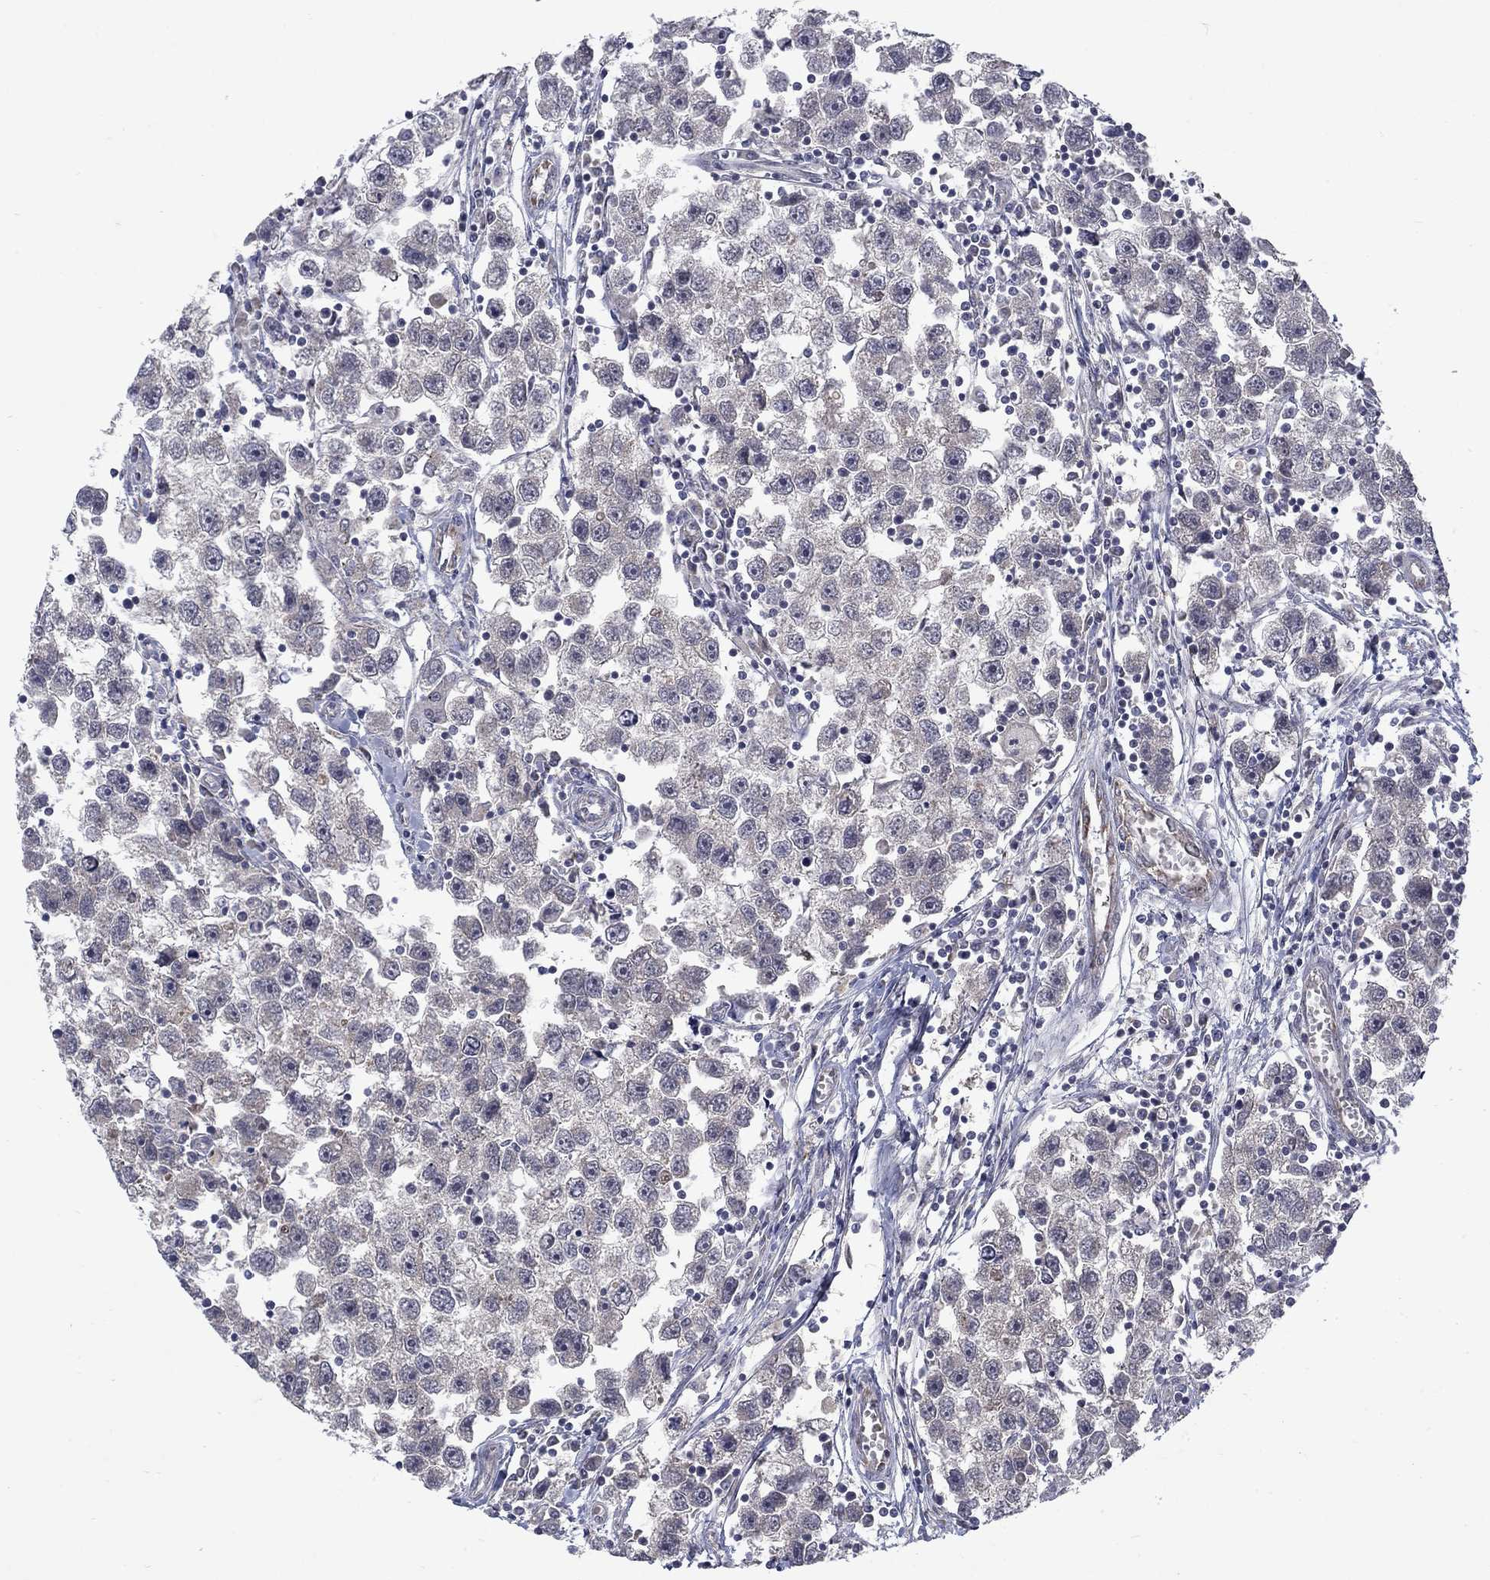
{"staining": {"intensity": "negative", "quantity": "none", "location": "none"}, "tissue": "testis cancer", "cell_type": "Tumor cells", "image_type": "cancer", "snomed": [{"axis": "morphology", "description": "Seminoma, NOS"}, {"axis": "topography", "description": "Testis"}], "caption": "There is no significant expression in tumor cells of seminoma (testis).", "gene": "FAM3B", "patient": {"sex": "male", "age": 30}}